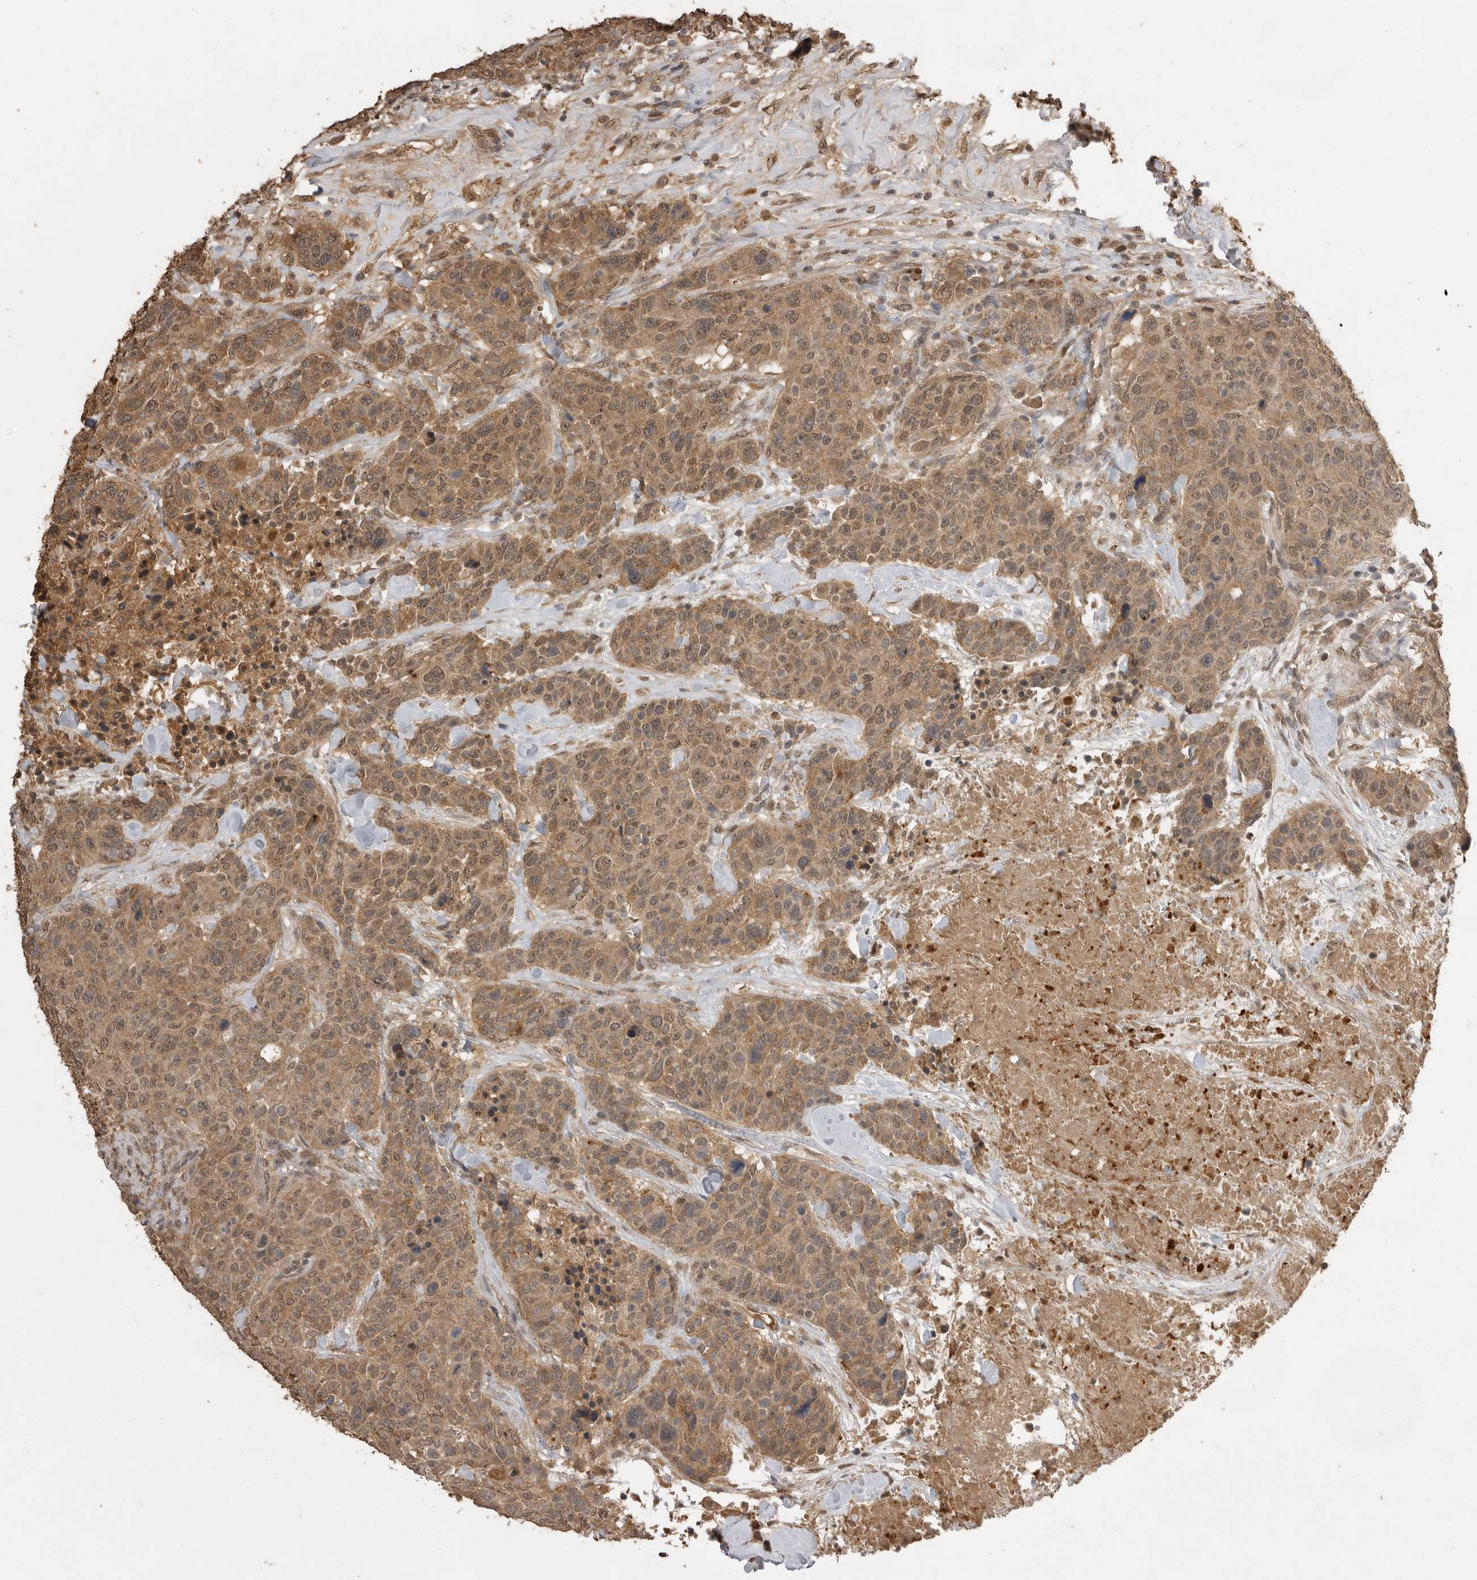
{"staining": {"intensity": "moderate", "quantity": ">75%", "location": "cytoplasmic/membranous,nuclear"}, "tissue": "breast cancer", "cell_type": "Tumor cells", "image_type": "cancer", "snomed": [{"axis": "morphology", "description": "Duct carcinoma"}, {"axis": "topography", "description": "Breast"}], "caption": "Breast cancer (infiltrating ductal carcinoma) stained with a protein marker demonstrates moderate staining in tumor cells.", "gene": "JAG2", "patient": {"sex": "female", "age": 37}}